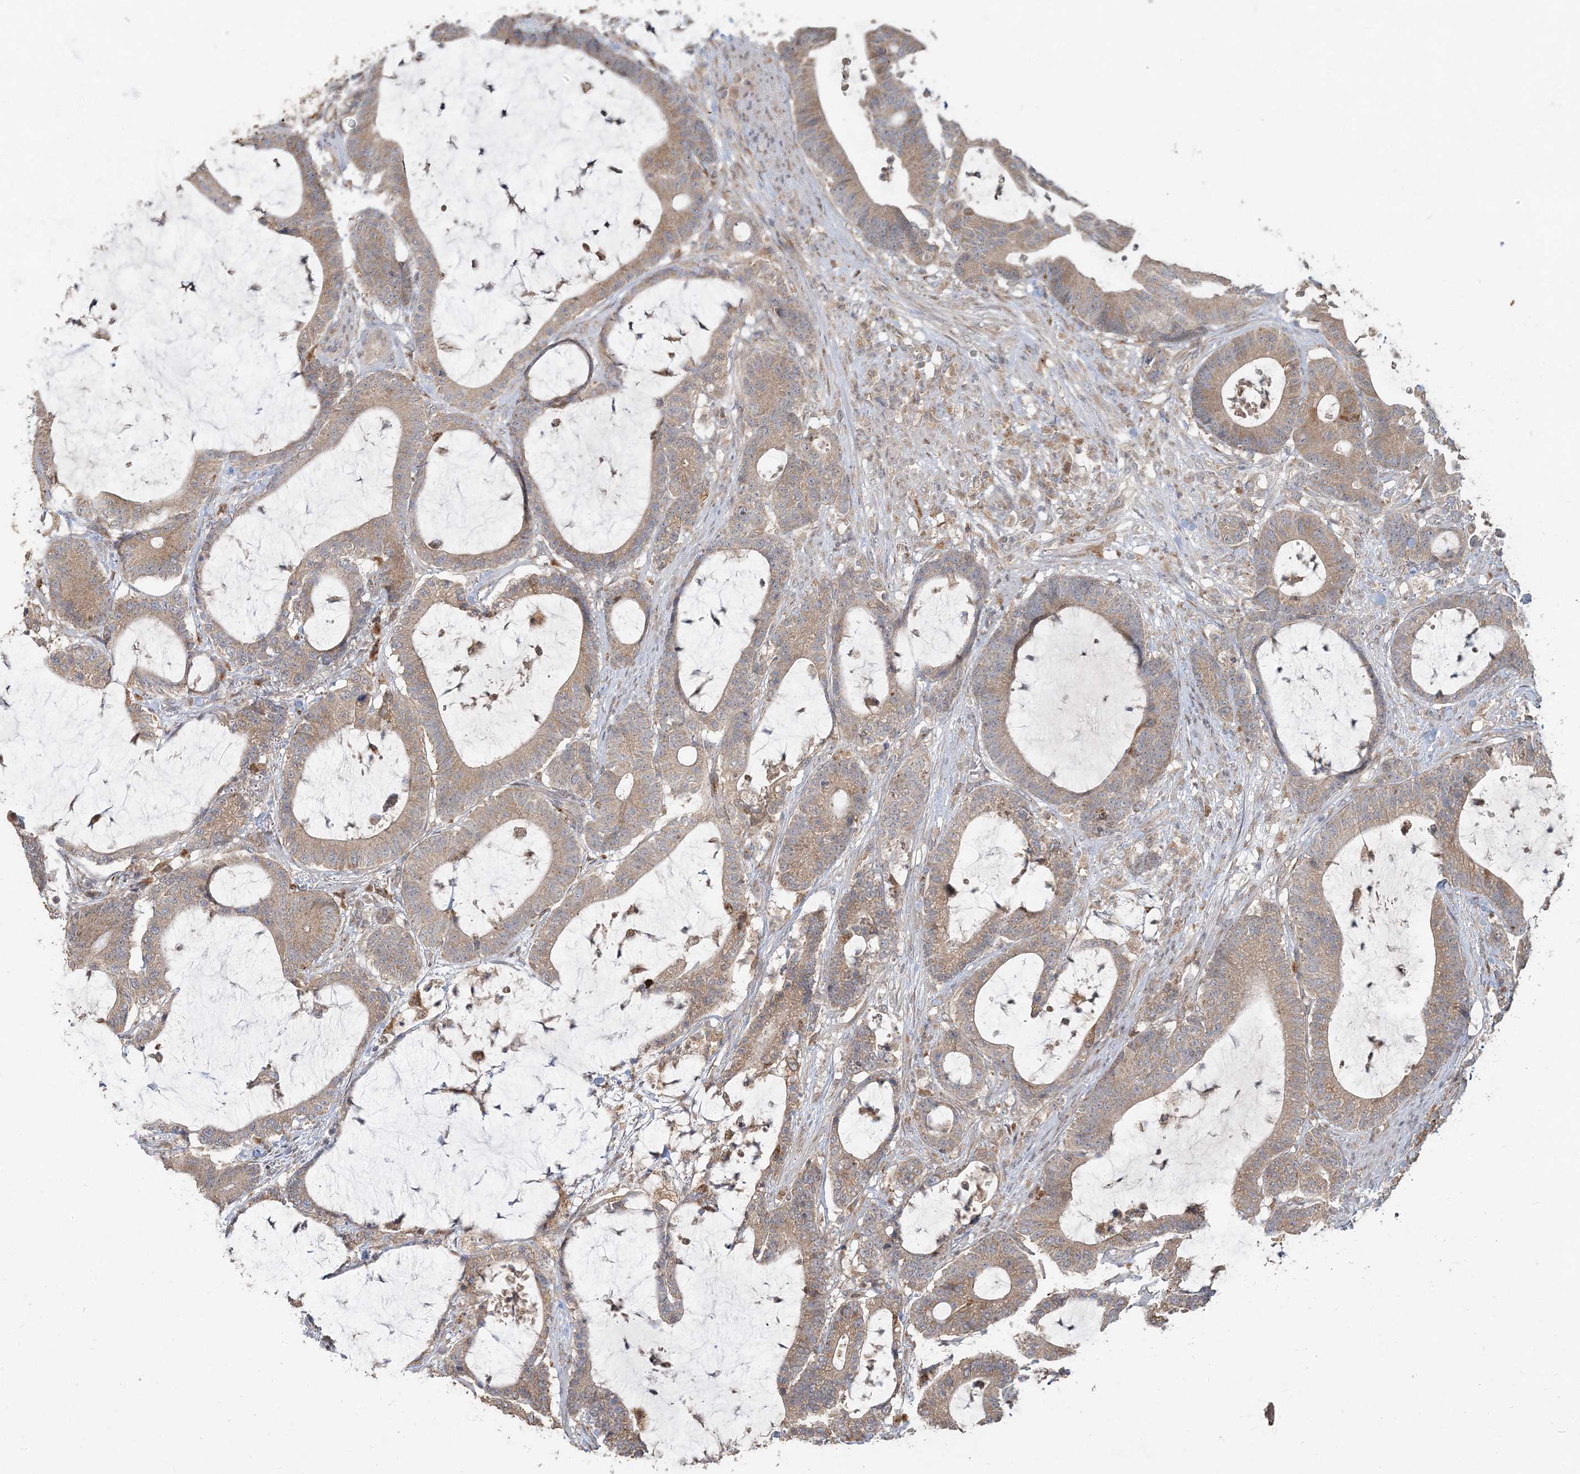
{"staining": {"intensity": "moderate", "quantity": ">75%", "location": "cytoplasmic/membranous"}, "tissue": "colorectal cancer", "cell_type": "Tumor cells", "image_type": "cancer", "snomed": [{"axis": "morphology", "description": "Adenocarcinoma, NOS"}, {"axis": "topography", "description": "Colon"}], "caption": "Protein expression by immunohistochemistry (IHC) displays moderate cytoplasmic/membranous staining in approximately >75% of tumor cells in colorectal cancer (adenocarcinoma).", "gene": "RAB14", "patient": {"sex": "female", "age": 84}}